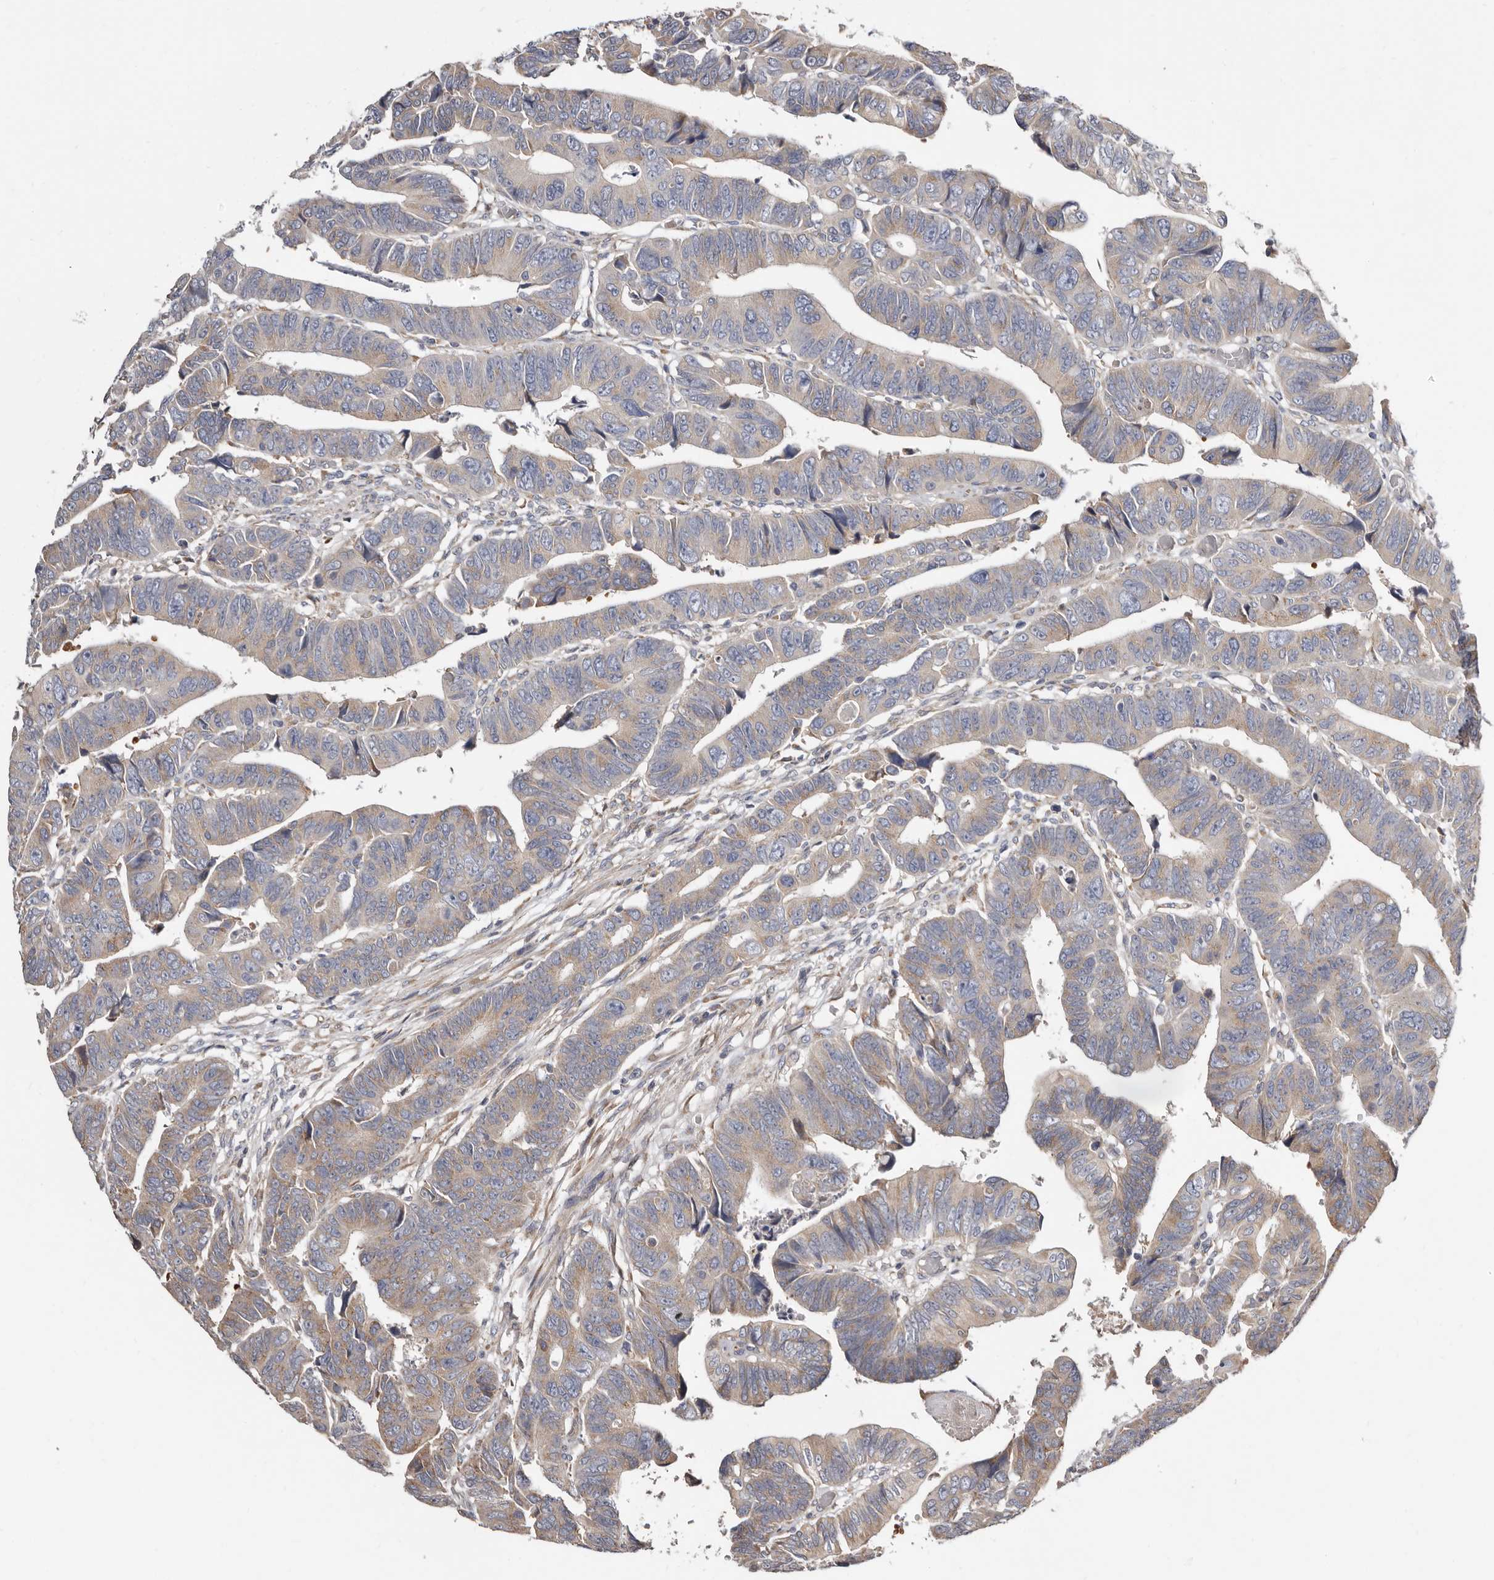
{"staining": {"intensity": "weak", "quantity": "25%-75%", "location": "cytoplasmic/membranous"}, "tissue": "colorectal cancer", "cell_type": "Tumor cells", "image_type": "cancer", "snomed": [{"axis": "morphology", "description": "Adenocarcinoma, NOS"}, {"axis": "topography", "description": "Rectum"}], "caption": "Immunohistochemical staining of adenocarcinoma (colorectal) displays low levels of weak cytoplasmic/membranous positivity in about 25%-75% of tumor cells.", "gene": "ASIC5", "patient": {"sex": "female", "age": 65}}